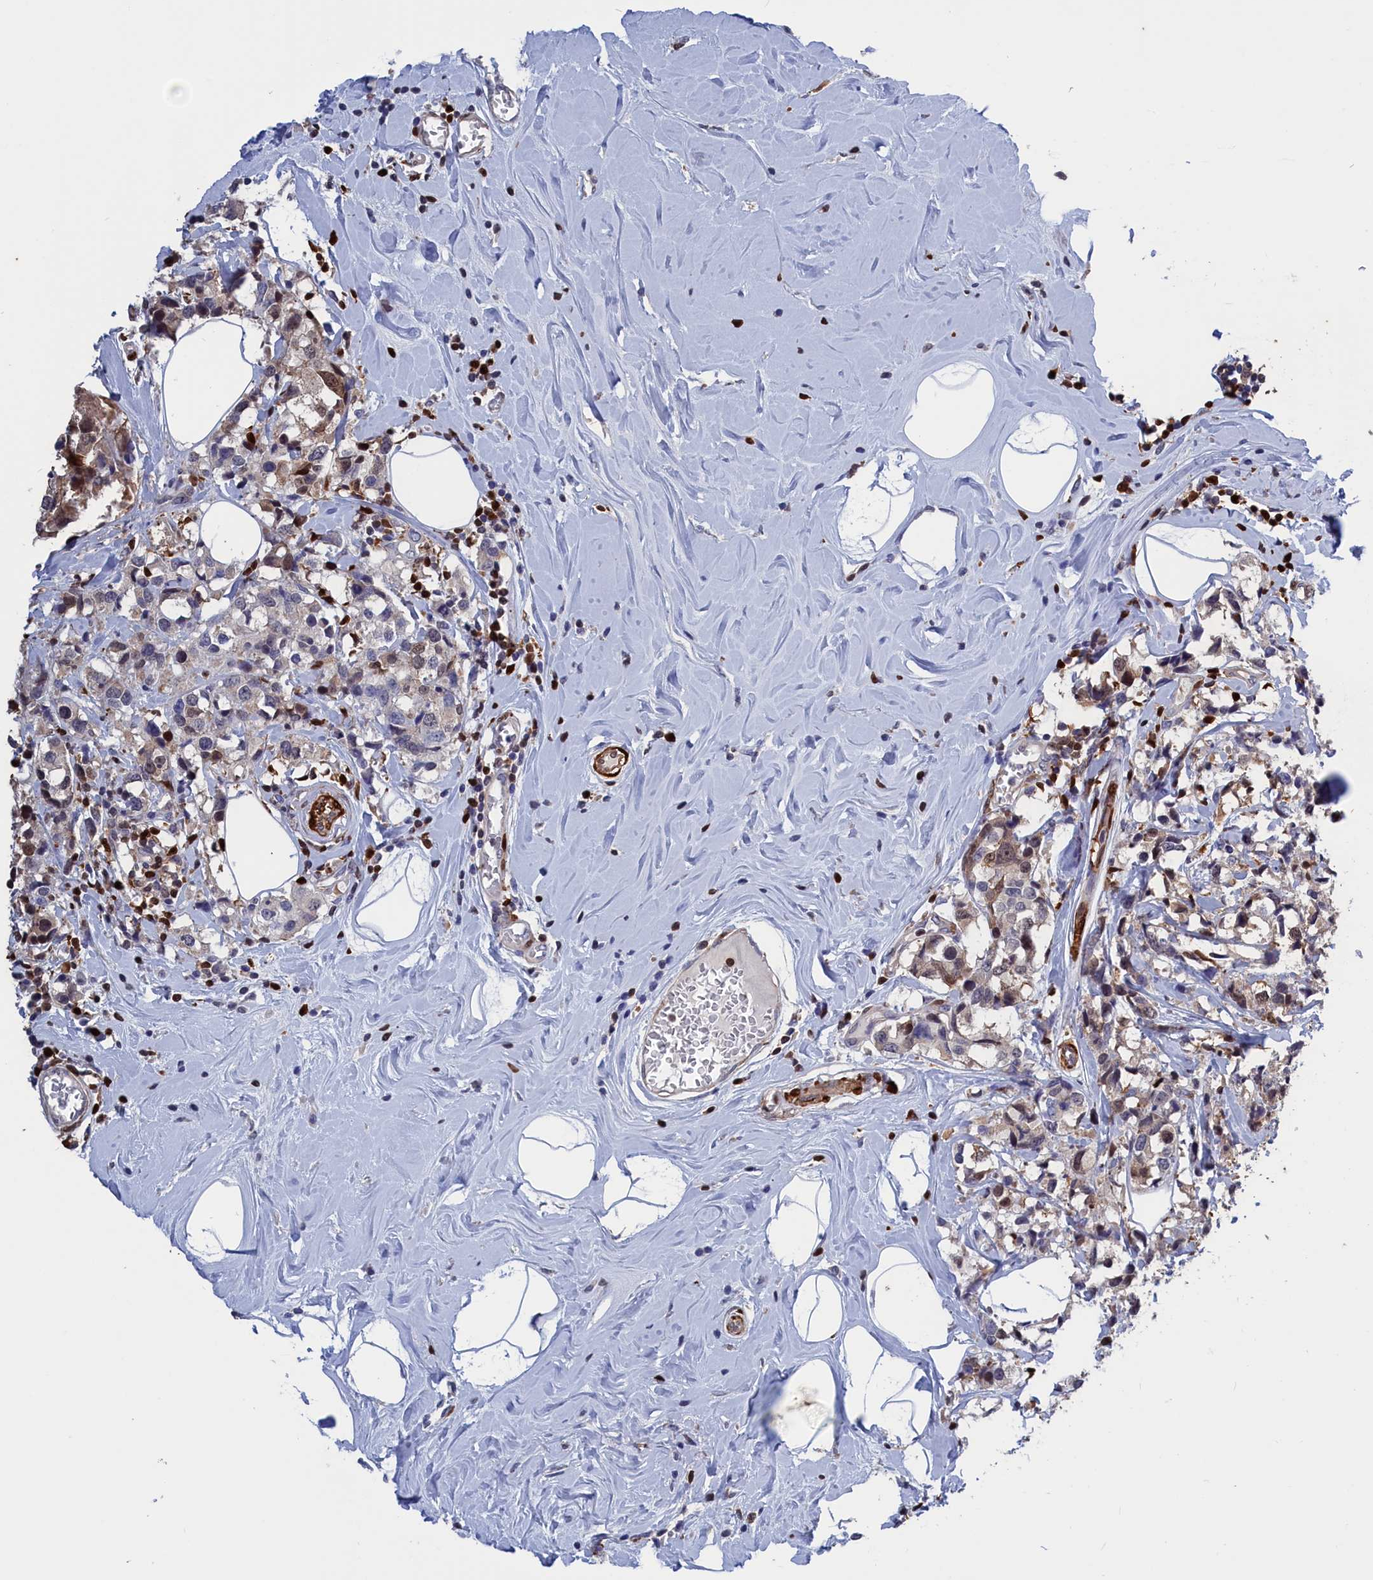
{"staining": {"intensity": "moderate", "quantity": "<25%", "location": "cytoplasmic/membranous,nuclear"}, "tissue": "breast cancer", "cell_type": "Tumor cells", "image_type": "cancer", "snomed": [{"axis": "morphology", "description": "Lobular carcinoma"}, {"axis": "topography", "description": "Breast"}], "caption": "Immunohistochemical staining of breast cancer reveals moderate cytoplasmic/membranous and nuclear protein positivity in approximately <25% of tumor cells. (Brightfield microscopy of DAB IHC at high magnification).", "gene": "CRIP1", "patient": {"sex": "female", "age": 59}}